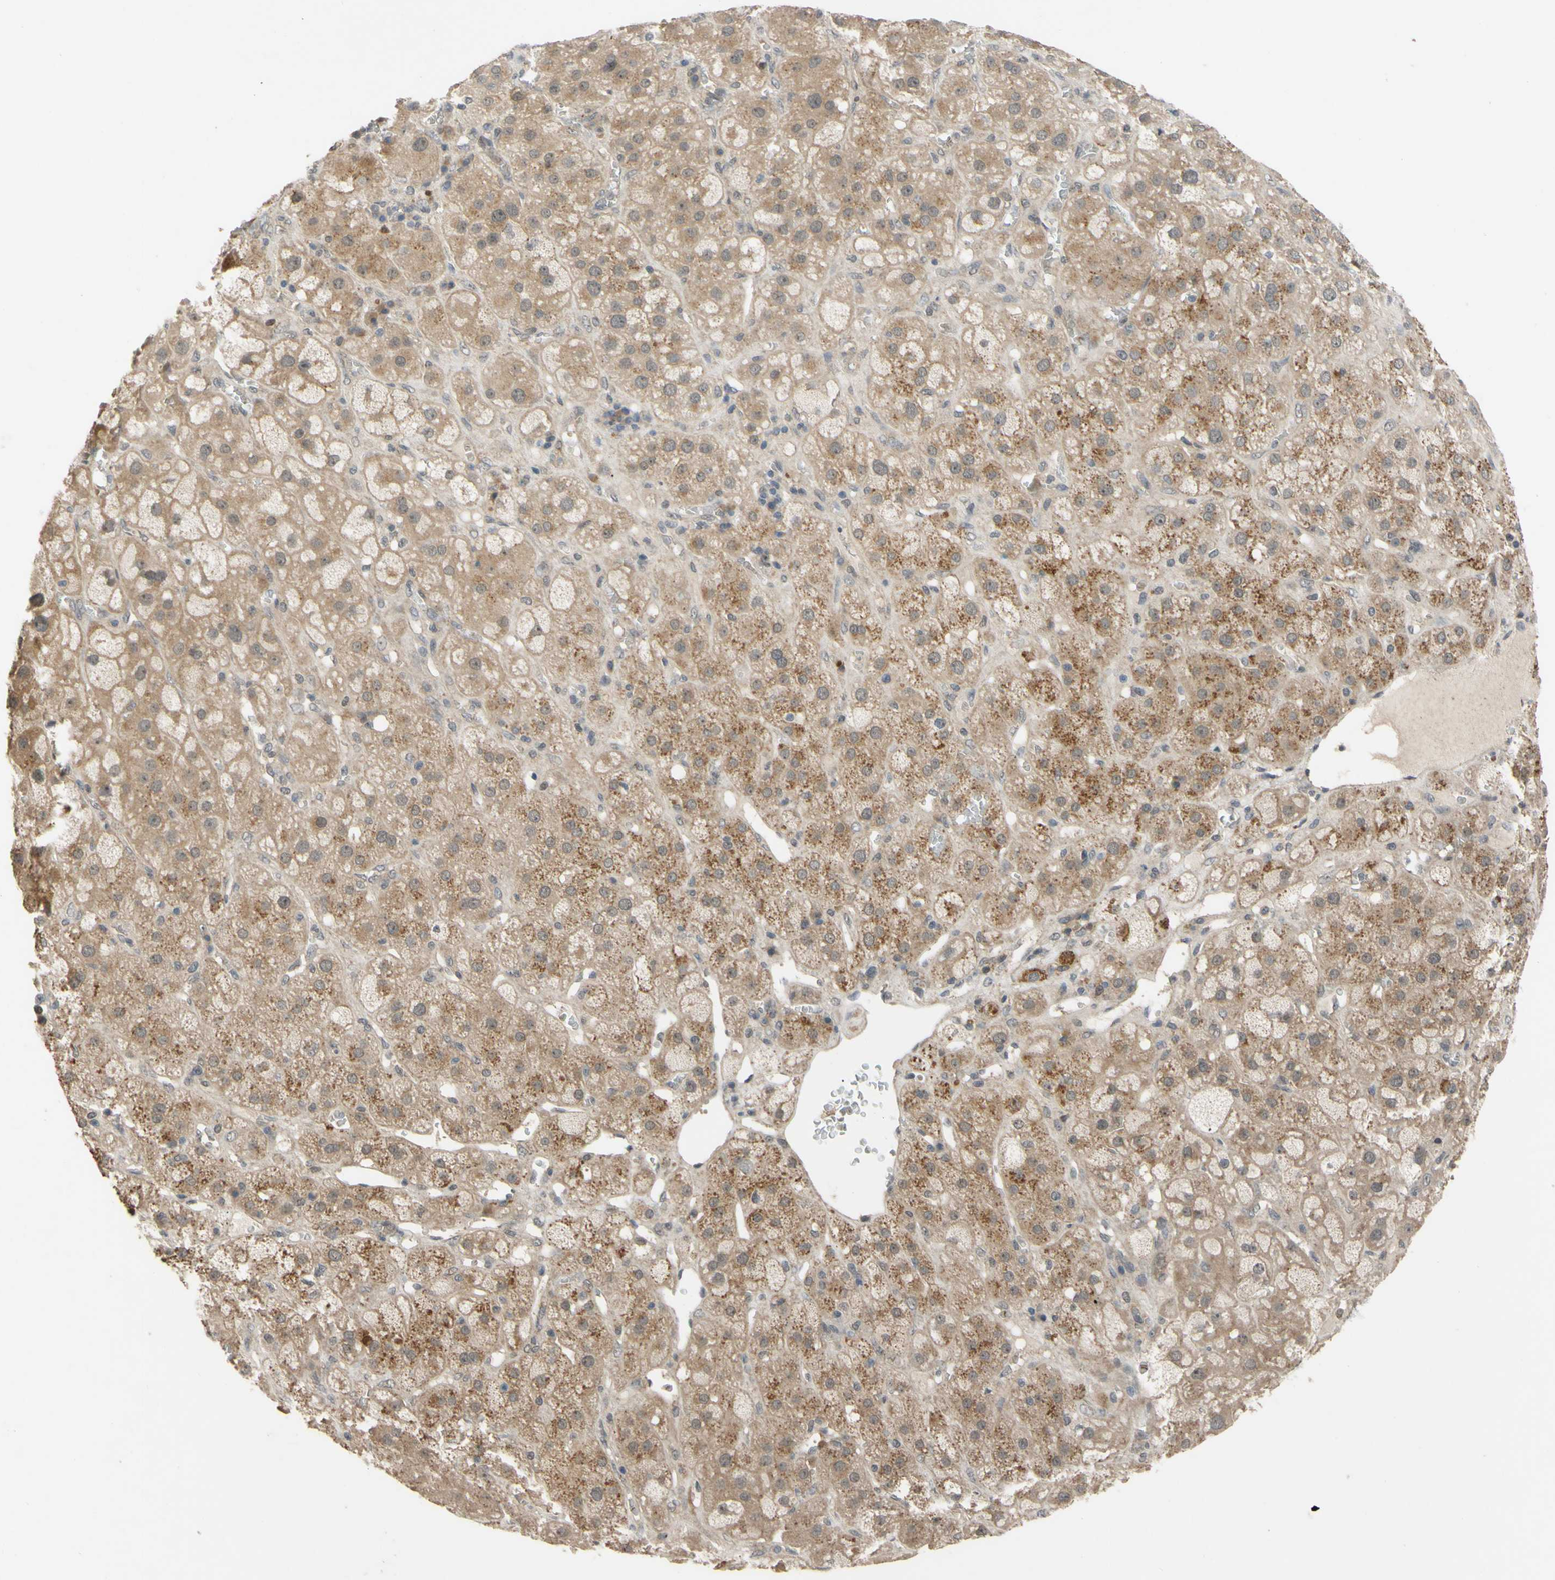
{"staining": {"intensity": "moderate", "quantity": ">75%", "location": "cytoplasmic/membranous,nuclear"}, "tissue": "adrenal gland", "cell_type": "Glandular cells", "image_type": "normal", "snomed": [{"axis": "morphology", "description": "Normal tissue, NOS"}, {"axis": "topography", "description": "Adrenal gland"}], "caption": "This histopathology image reveals benign adrenal gland stained with immunohistochemistry (IHC) to label a protein in brown. The cytoplasmic/membranous,nuclear of glandular cells show moderate positivity for the protein. Nuclei are counter-stained blue.", "gene": "ALK", "patient": {"sex": "female", "age": 47}}